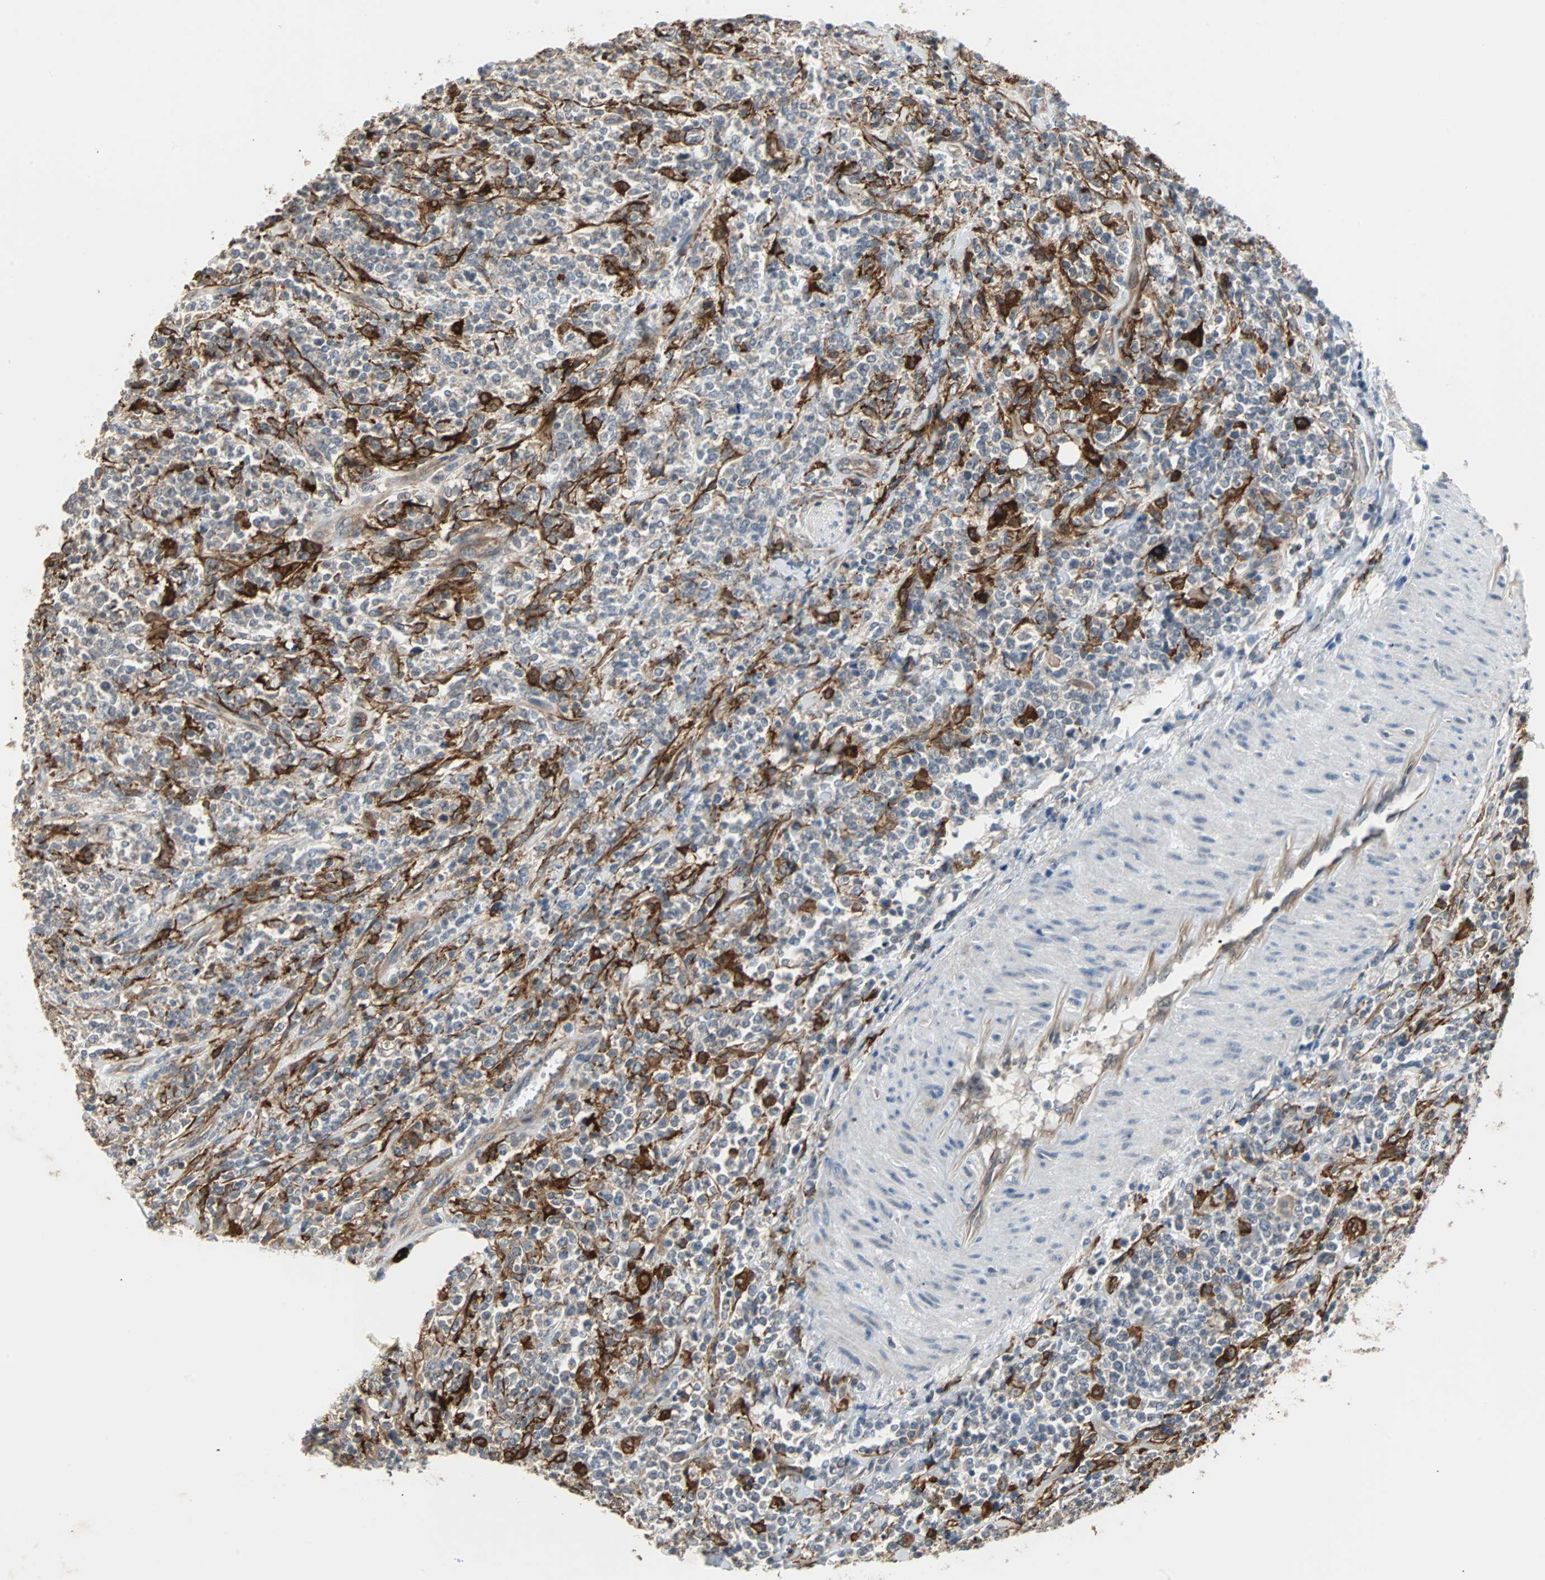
{"staining": {"intensity": "negative", "quantity": "none", "location": "none"}, "tissue": "lymphoma", "cell_type": "Tumor cells", "image_type": "cancer", "snomed": [{"axis": "morphology", "description": "Malignant lymphoma, non-Hodgkin's type, High grade"}, {"axis": "topography", "description": "Soft tissue"}], "caption": "A histopathology image of human lymphoma is negative for staining in tumor cells.", "gene": "CMC2", "patient": {"sex": "male", "age": 18}}